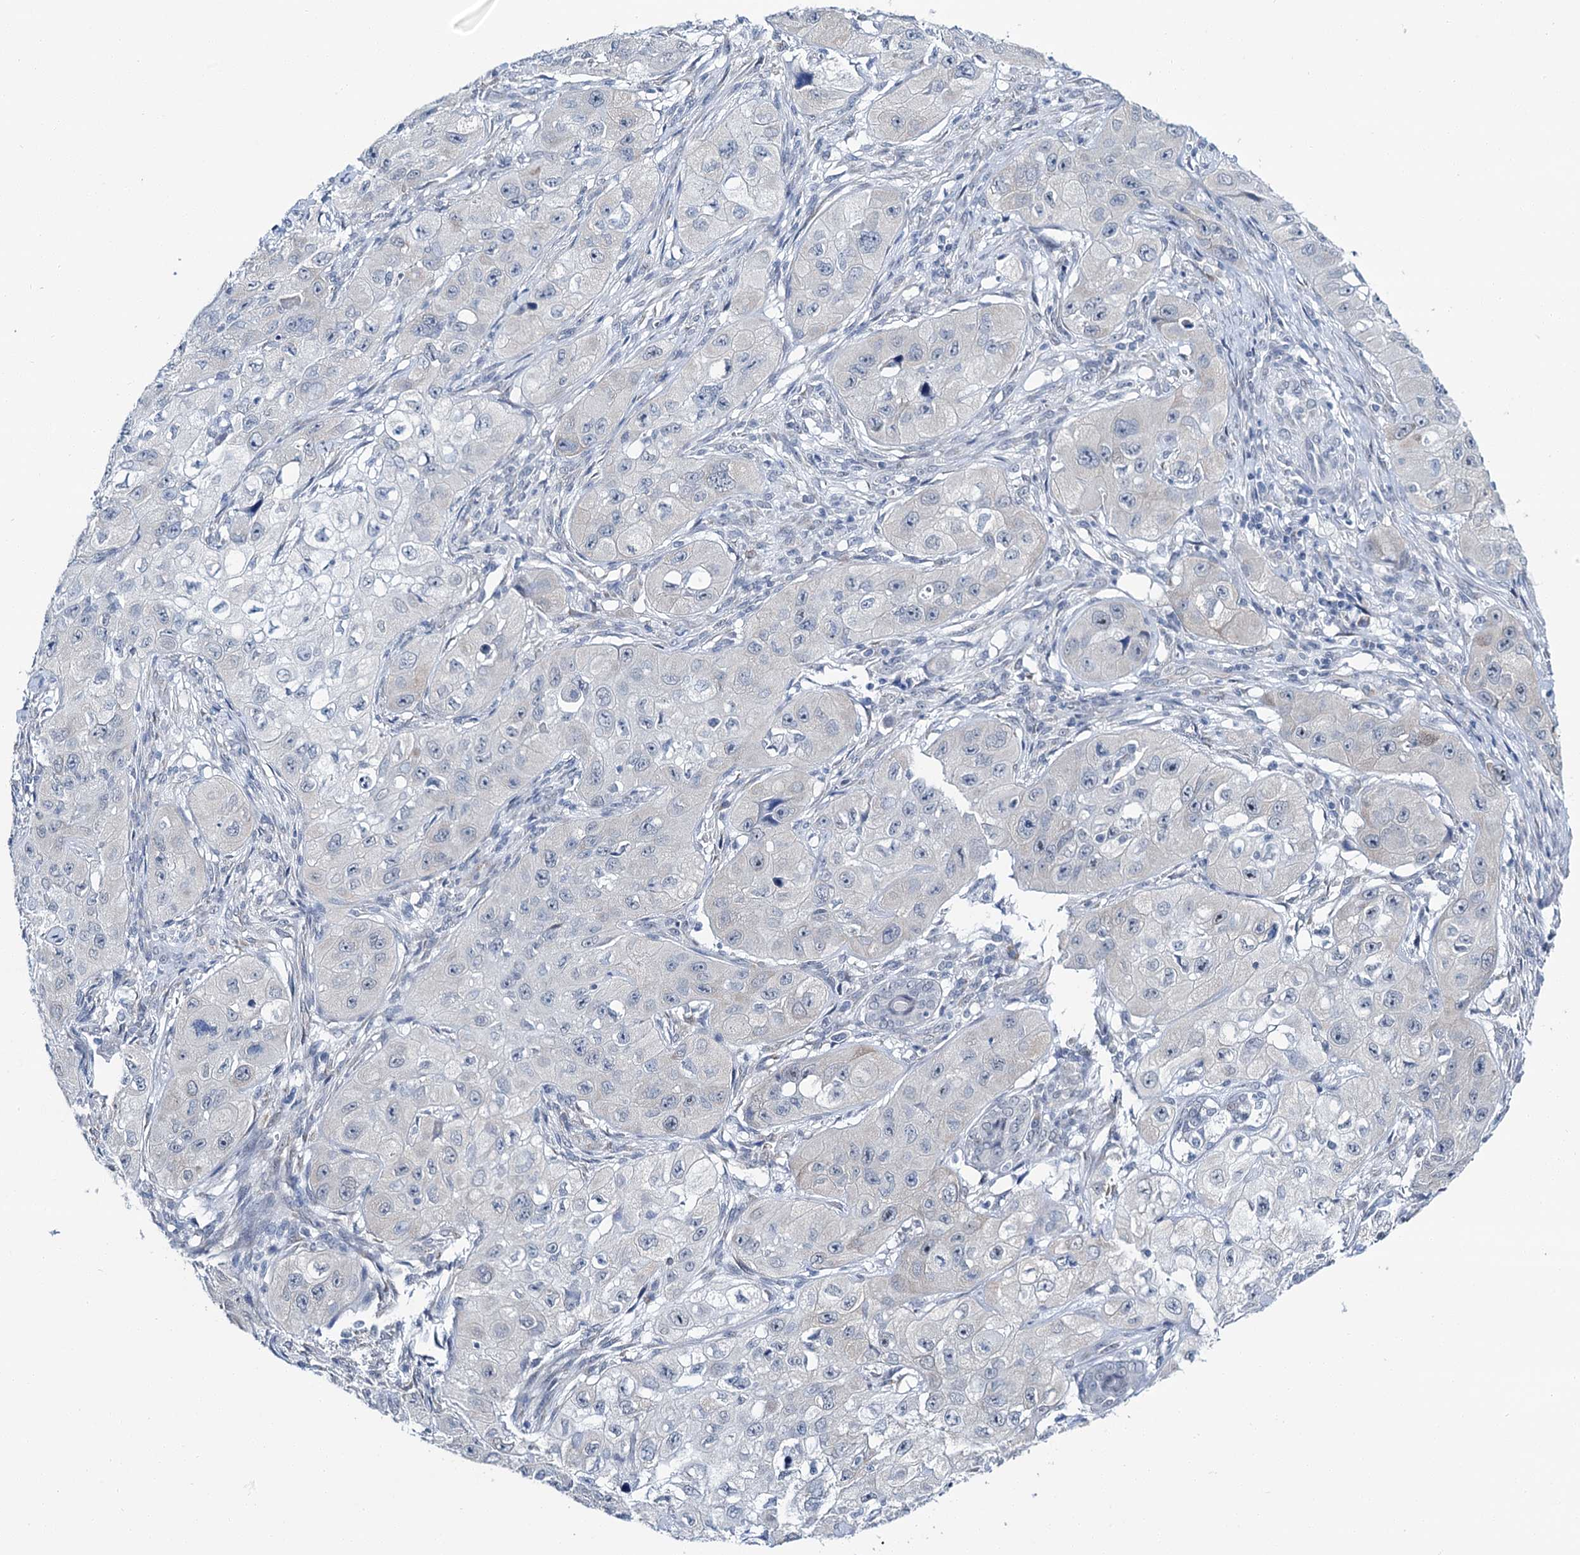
{"staining": {"intensity": "negative", "quantity": "none", "location": "none"}, "tissue": "skin cancer", "cell_type": "Tumor cells", "image_type": "cancer", "snomed": [{"axis": "morphology", "description": "Squamous cell carcinoma, NOS"}, {"axis": "topography", "description": "Skin"}, {"axis": "topography", "description": "Subcutis"}], "caption": "Immunohistochemical staining of skin squamous cell carcinoma exhibits no significant expression in tumor cells.", "gene": "SPATS2", "patient": {"sex": "male", "age": 73}}